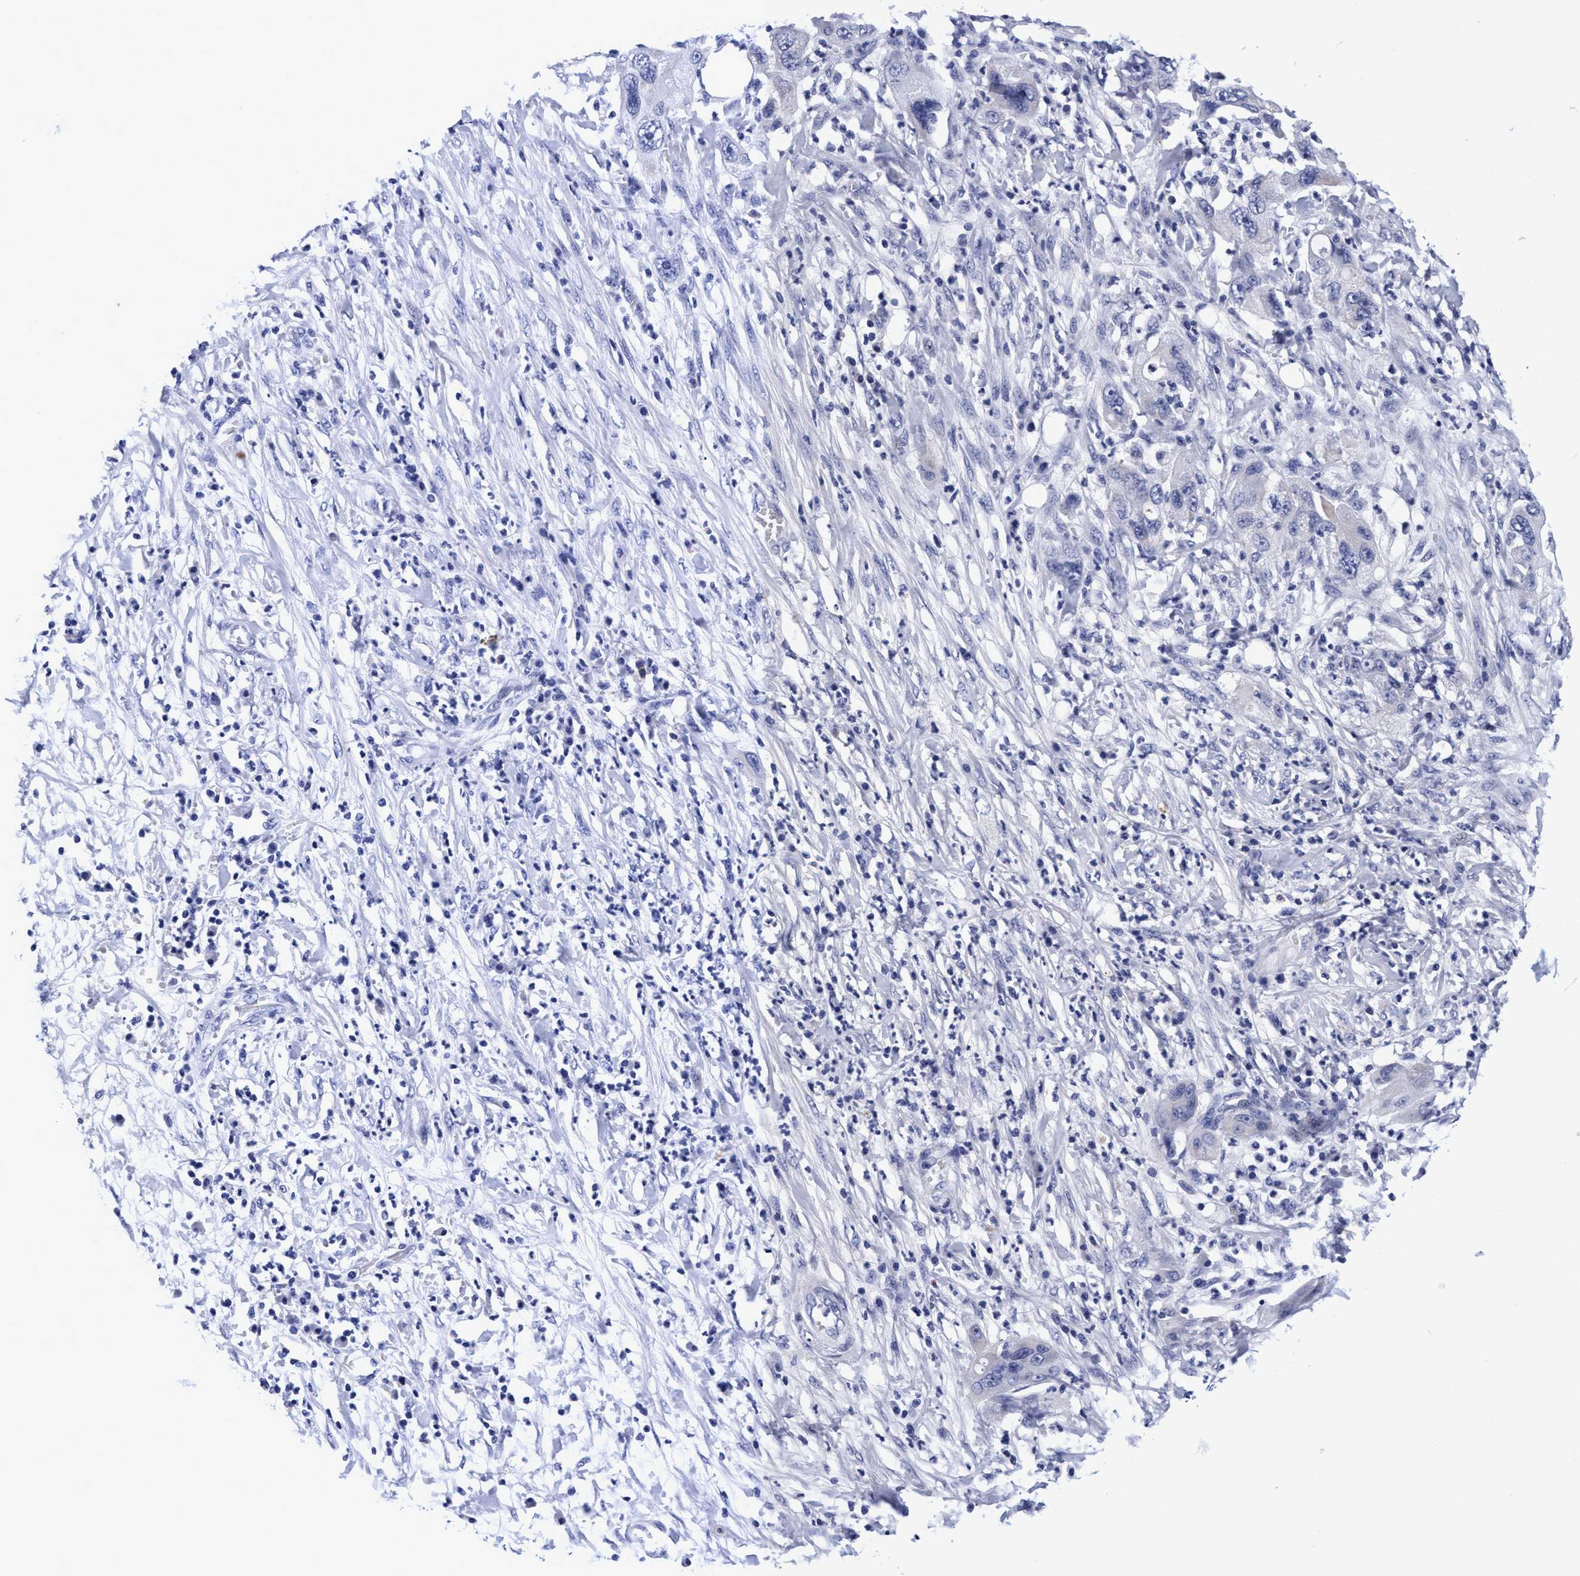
{"staining": {"intensity": "negative", "quantity": "none", "location": "none"}, "tissue": "pancreatic cancer", "cell_type": "Tumor cells", "image_type": "cancer", "snomed": [{"axis": "morphology", "description": "Adenocarcinoma, NOS"}, {"axis": "topography", "description": "Pancreas"}], "caption": "Tumor cells are negative for protein expression in human pancreatic cancer.", "gene": "PLPPR1", "patient": {"sex": "female", "age": 78}}